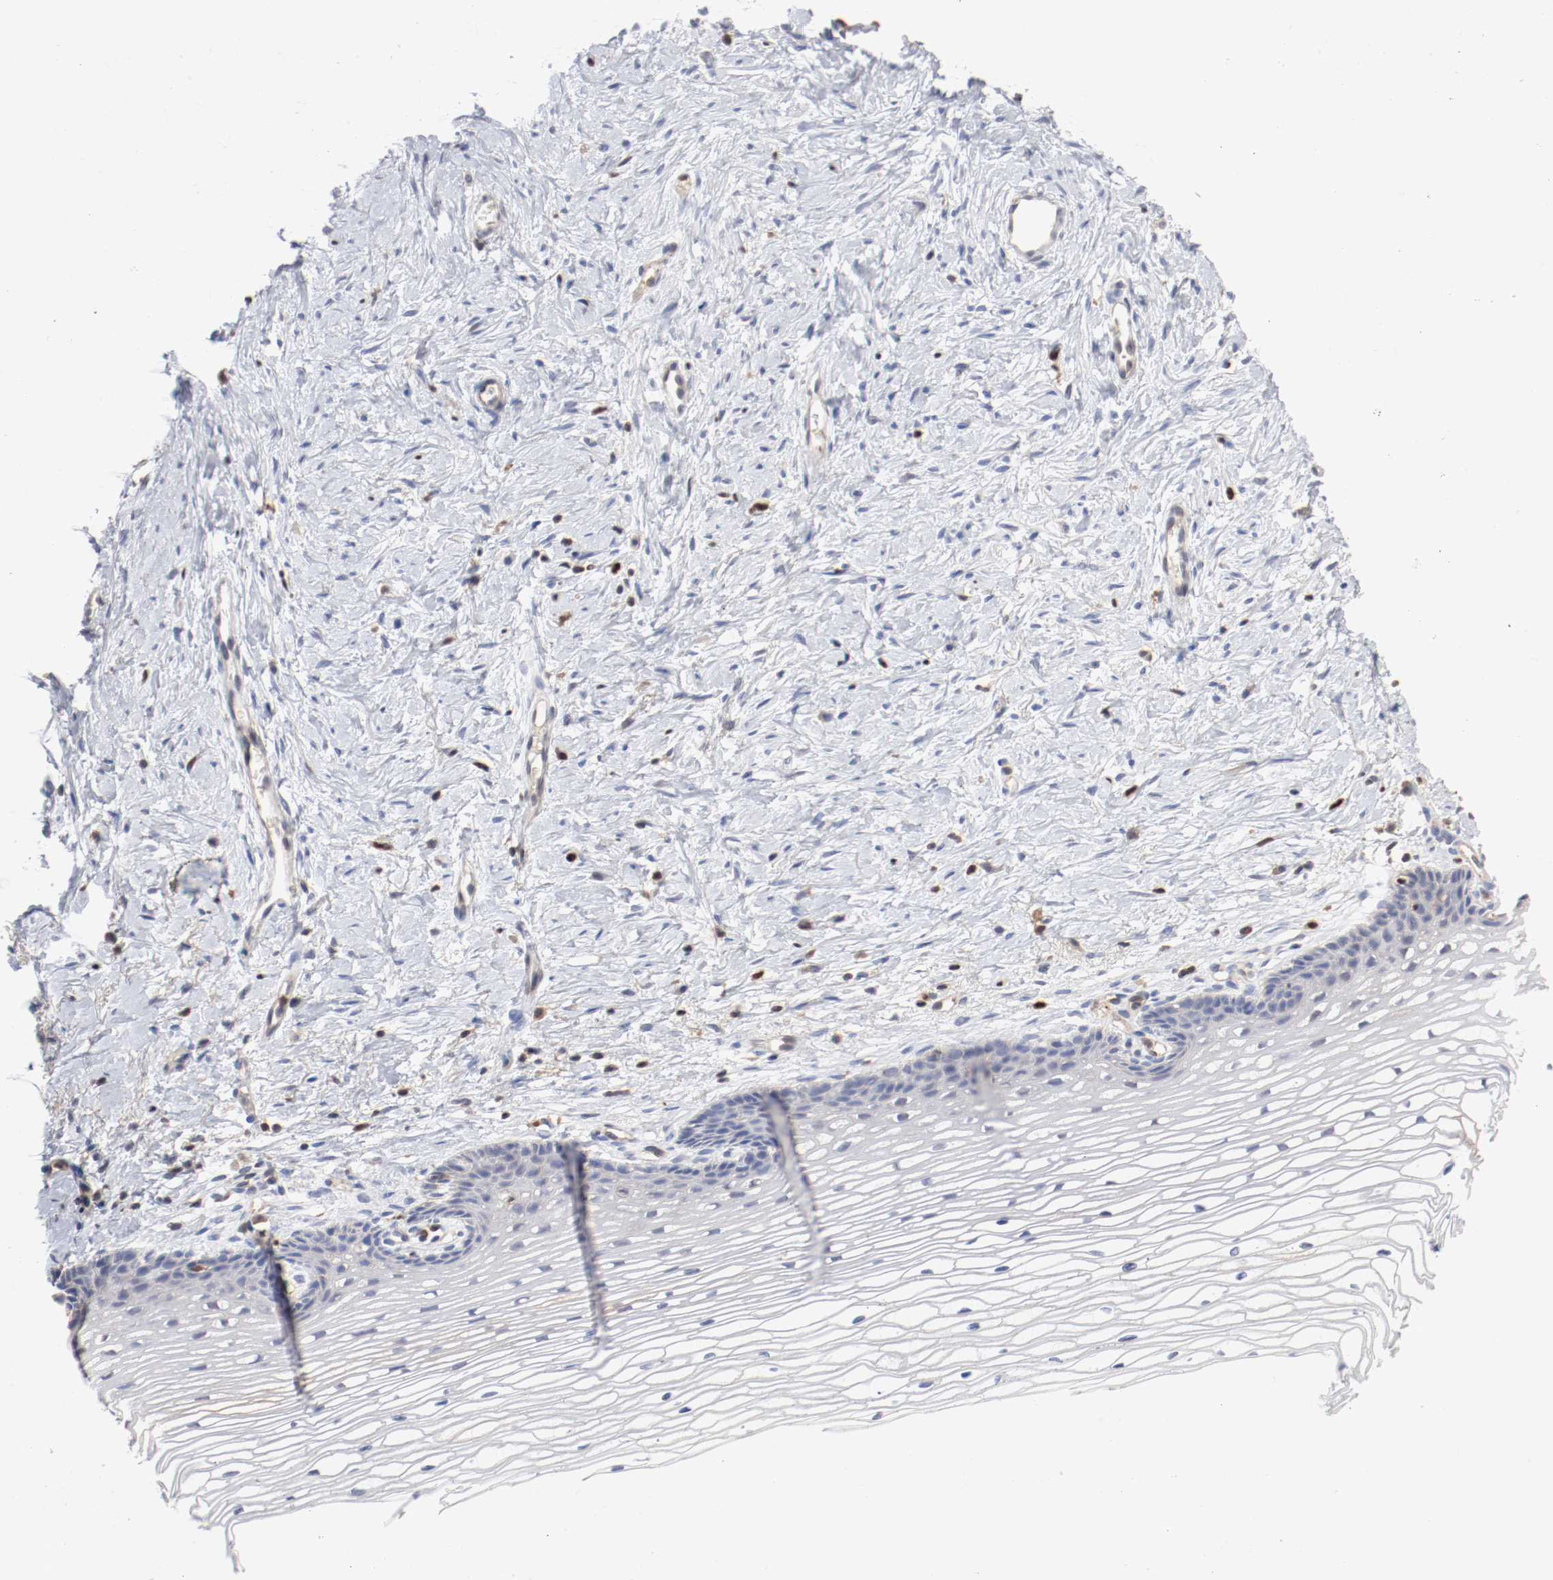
{"staining": {"intensity": "negative", "quantity": "none", "location": "none"}, "tissue": "cervix", "cell_type": "Glandular cells", "image_type": "normal", "snomed": [{"axis": "morphology", "description": "Normal tissue, NOS"}, {"axis": "topography", "description": "Cervix"}], "caption": "High magnification brightfield microscopy of benign cervix stained with DAB (3,3'-diaminobenzidine) (brown) and counterstained with hematoxylin (blue): glandular cells show no significant expression.", "gene": "ARHGEF6", "patient": {"sex": "female", "age": 77}}